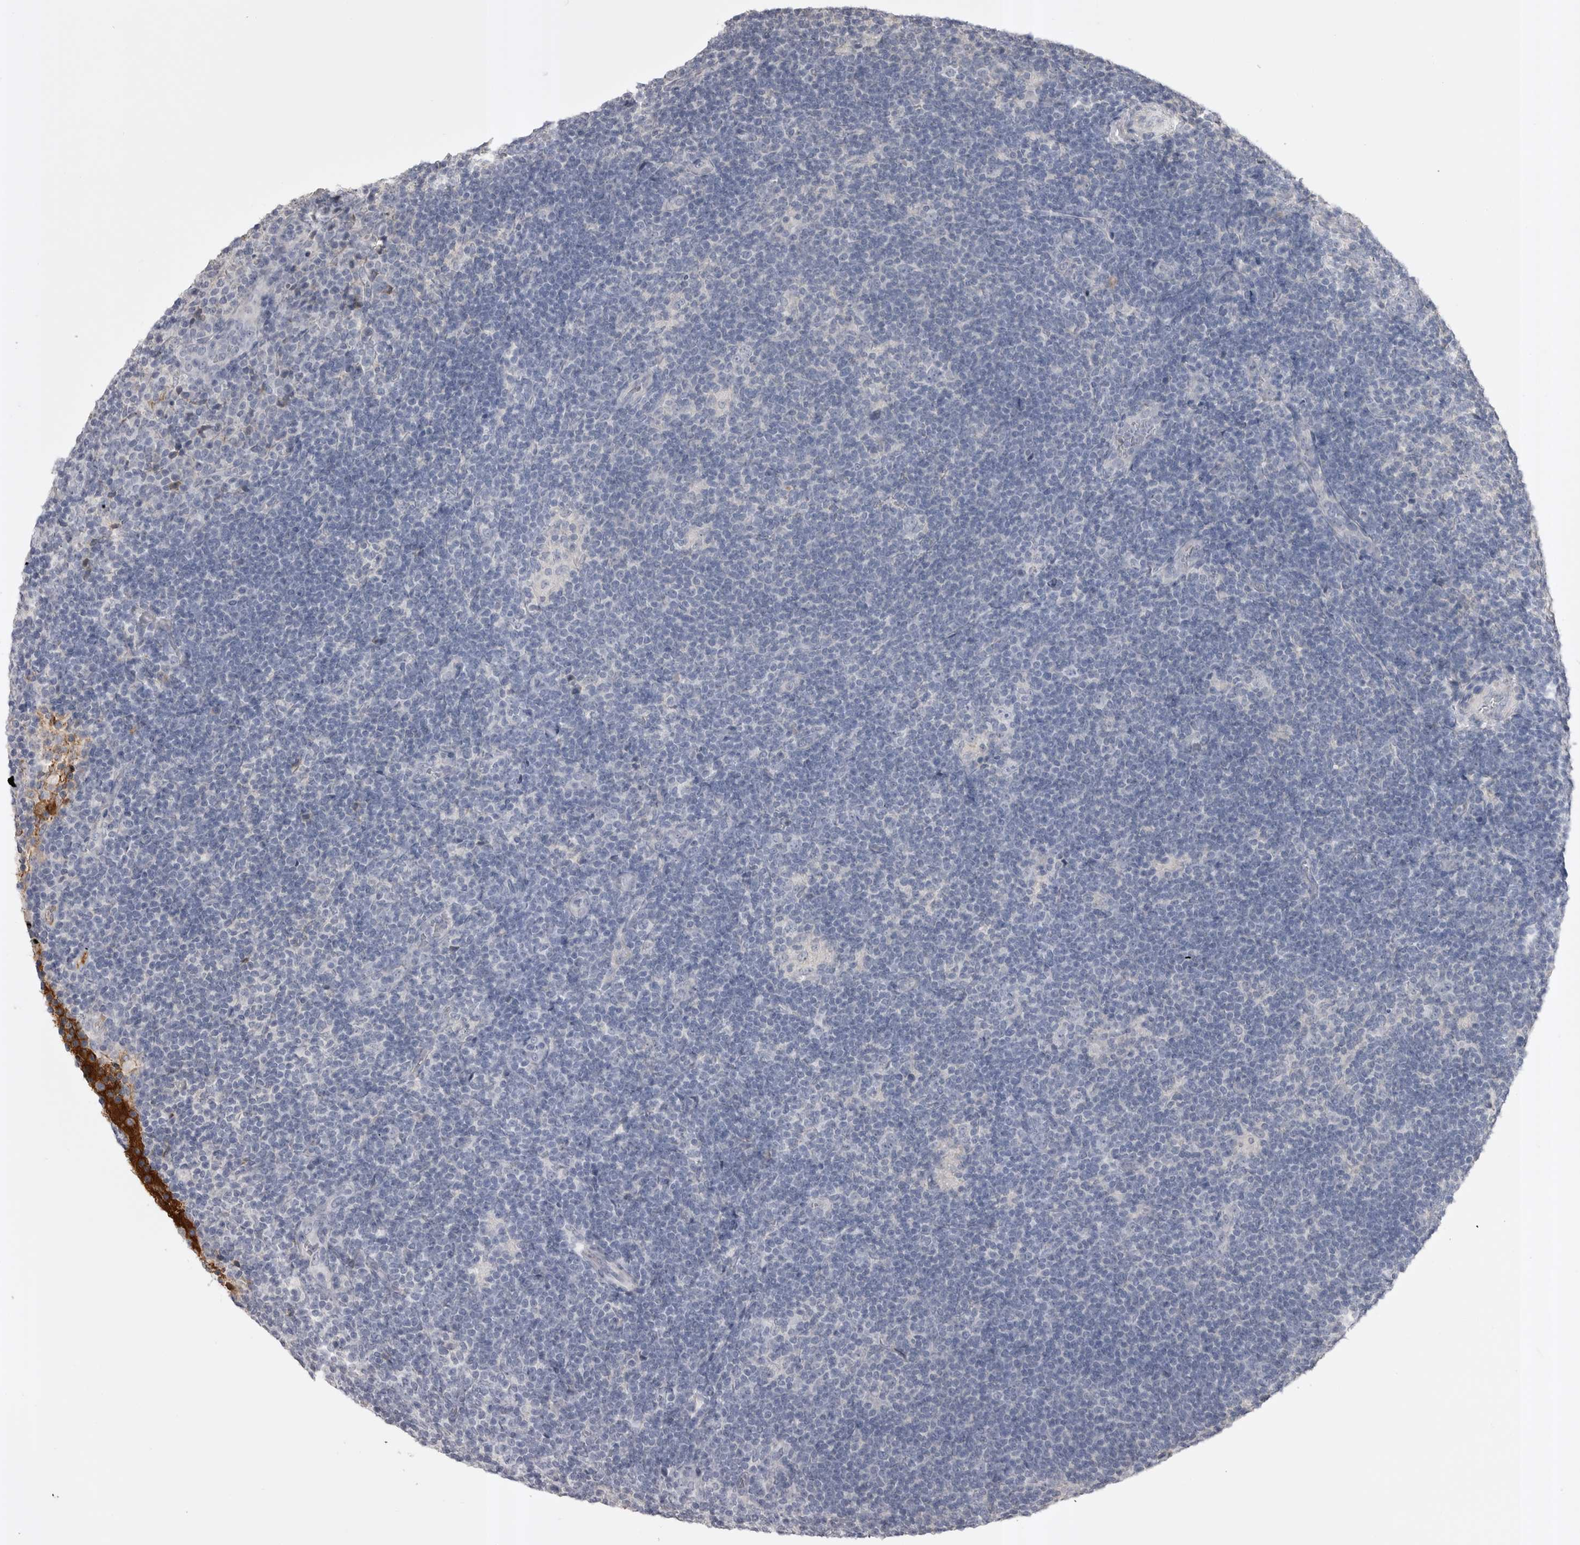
{"staining": {"intensity": "negative", "quantity": "none", "location": "none"}, "tissue": "lymphoma", "cell_type": "Tumor cells", "image_type": "cancer", "snomed": [{"axis": "morphology", "description": "Hodgkin's disease, NOS"}, {"axis": "topography", "description": "Lymph node"}], "caption": "This is an IHC photomicrograph of Hodgkin's disease. There is no staining in tumor cells.", "gene": "AHSG", "patient": {"sex": "female", "age": 57}}